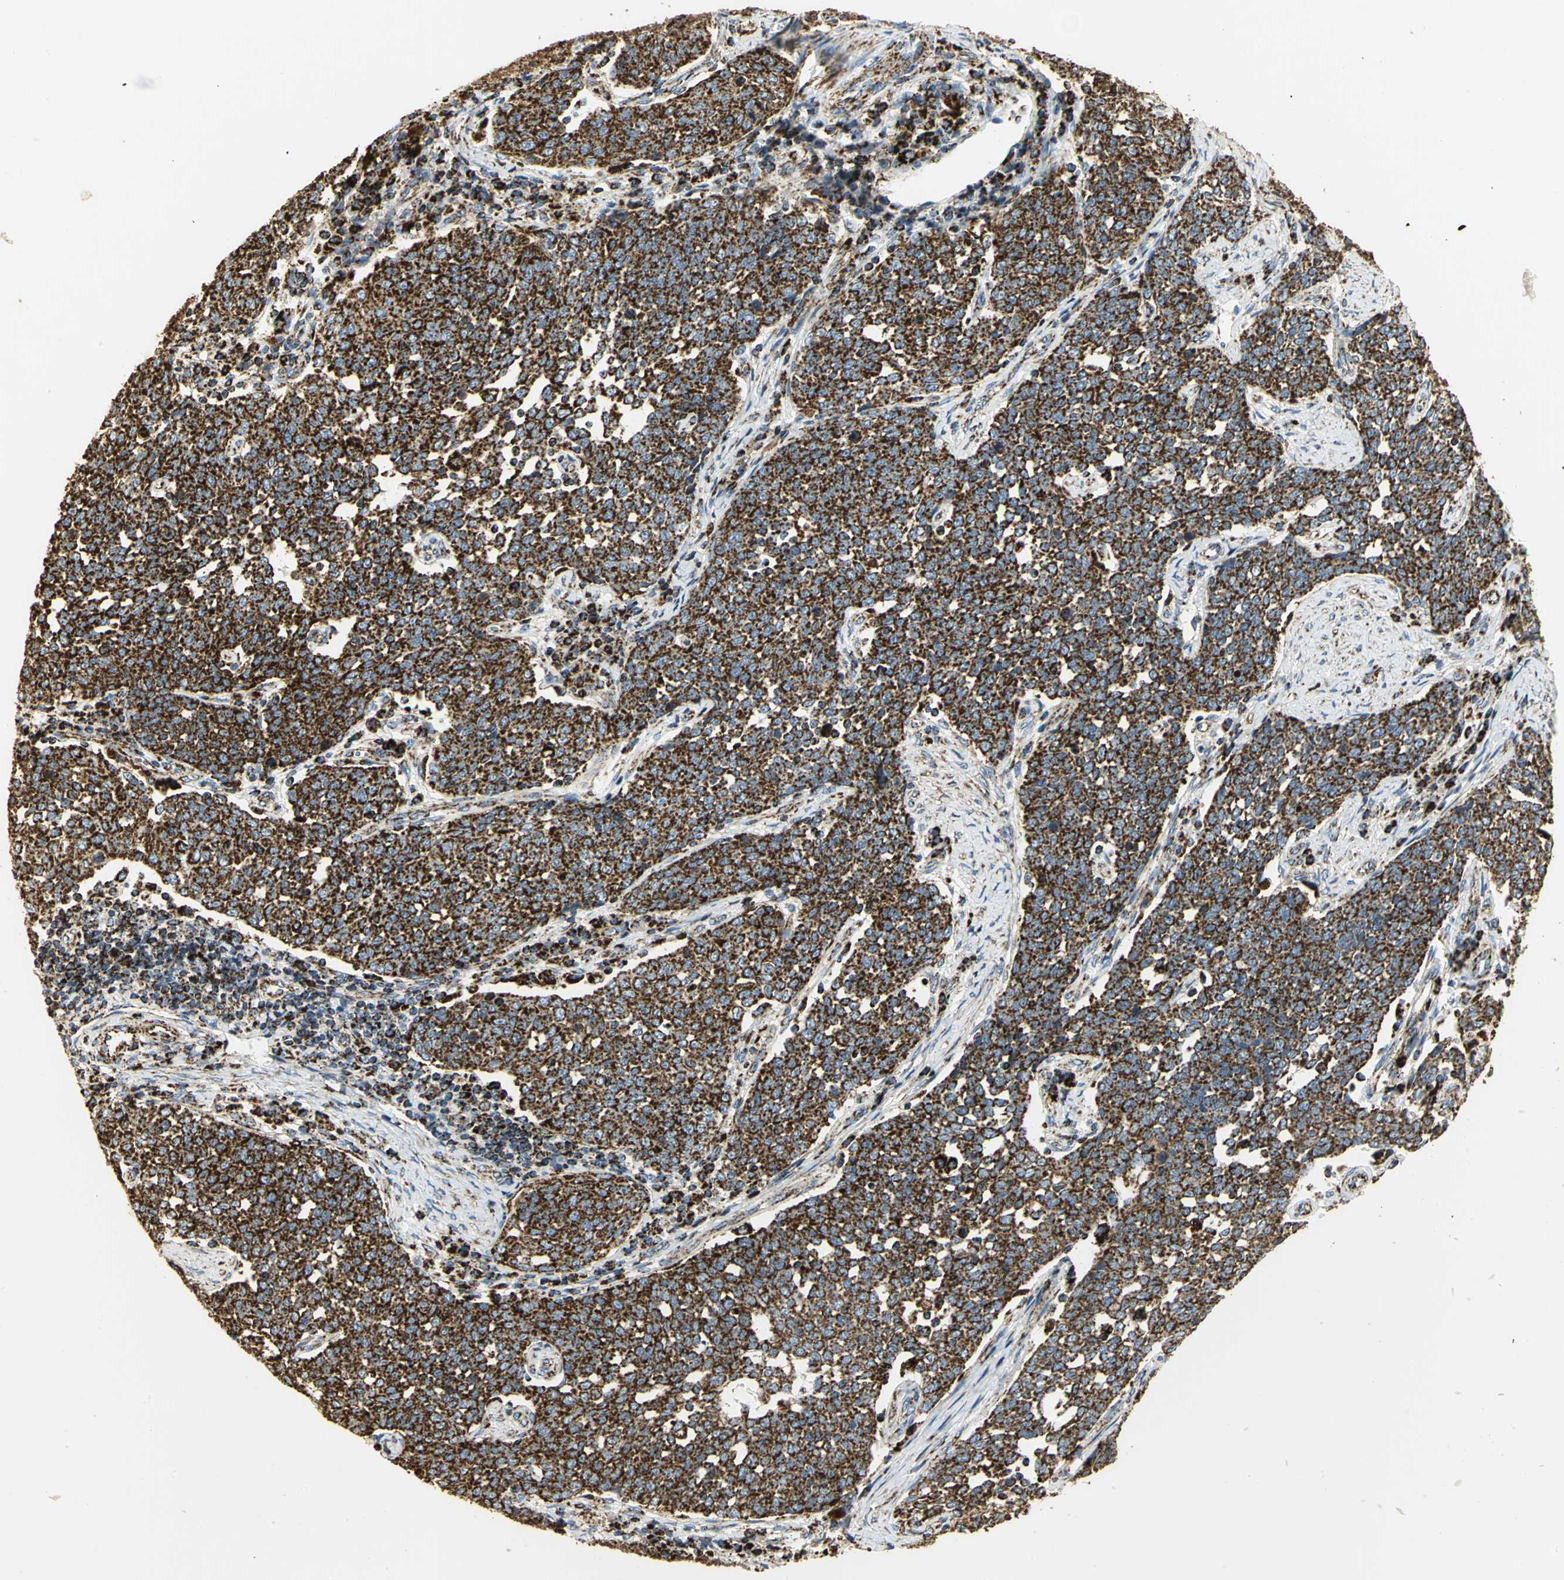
{"staining": {"intensity": "strong", "quantity": ">75%", "location": "cytoplasmic/membranous"}, "tissue": "cervical cancer", "cell_type": "Tumor cells", "image_type": "cancer", "snomed": [{"axis": "morphology", "description": "Squamous cell carcinoma, NOS"}, {"axis": "topography", "description": "Cervix"}], "caption": "Protein staining of cervical cancer tissue shows strong cytoplasmic/membranous staining in approximately >75% of tumor cells.", "gene": "VDAC1", "patient": {"sex": "female", "age": 34}}